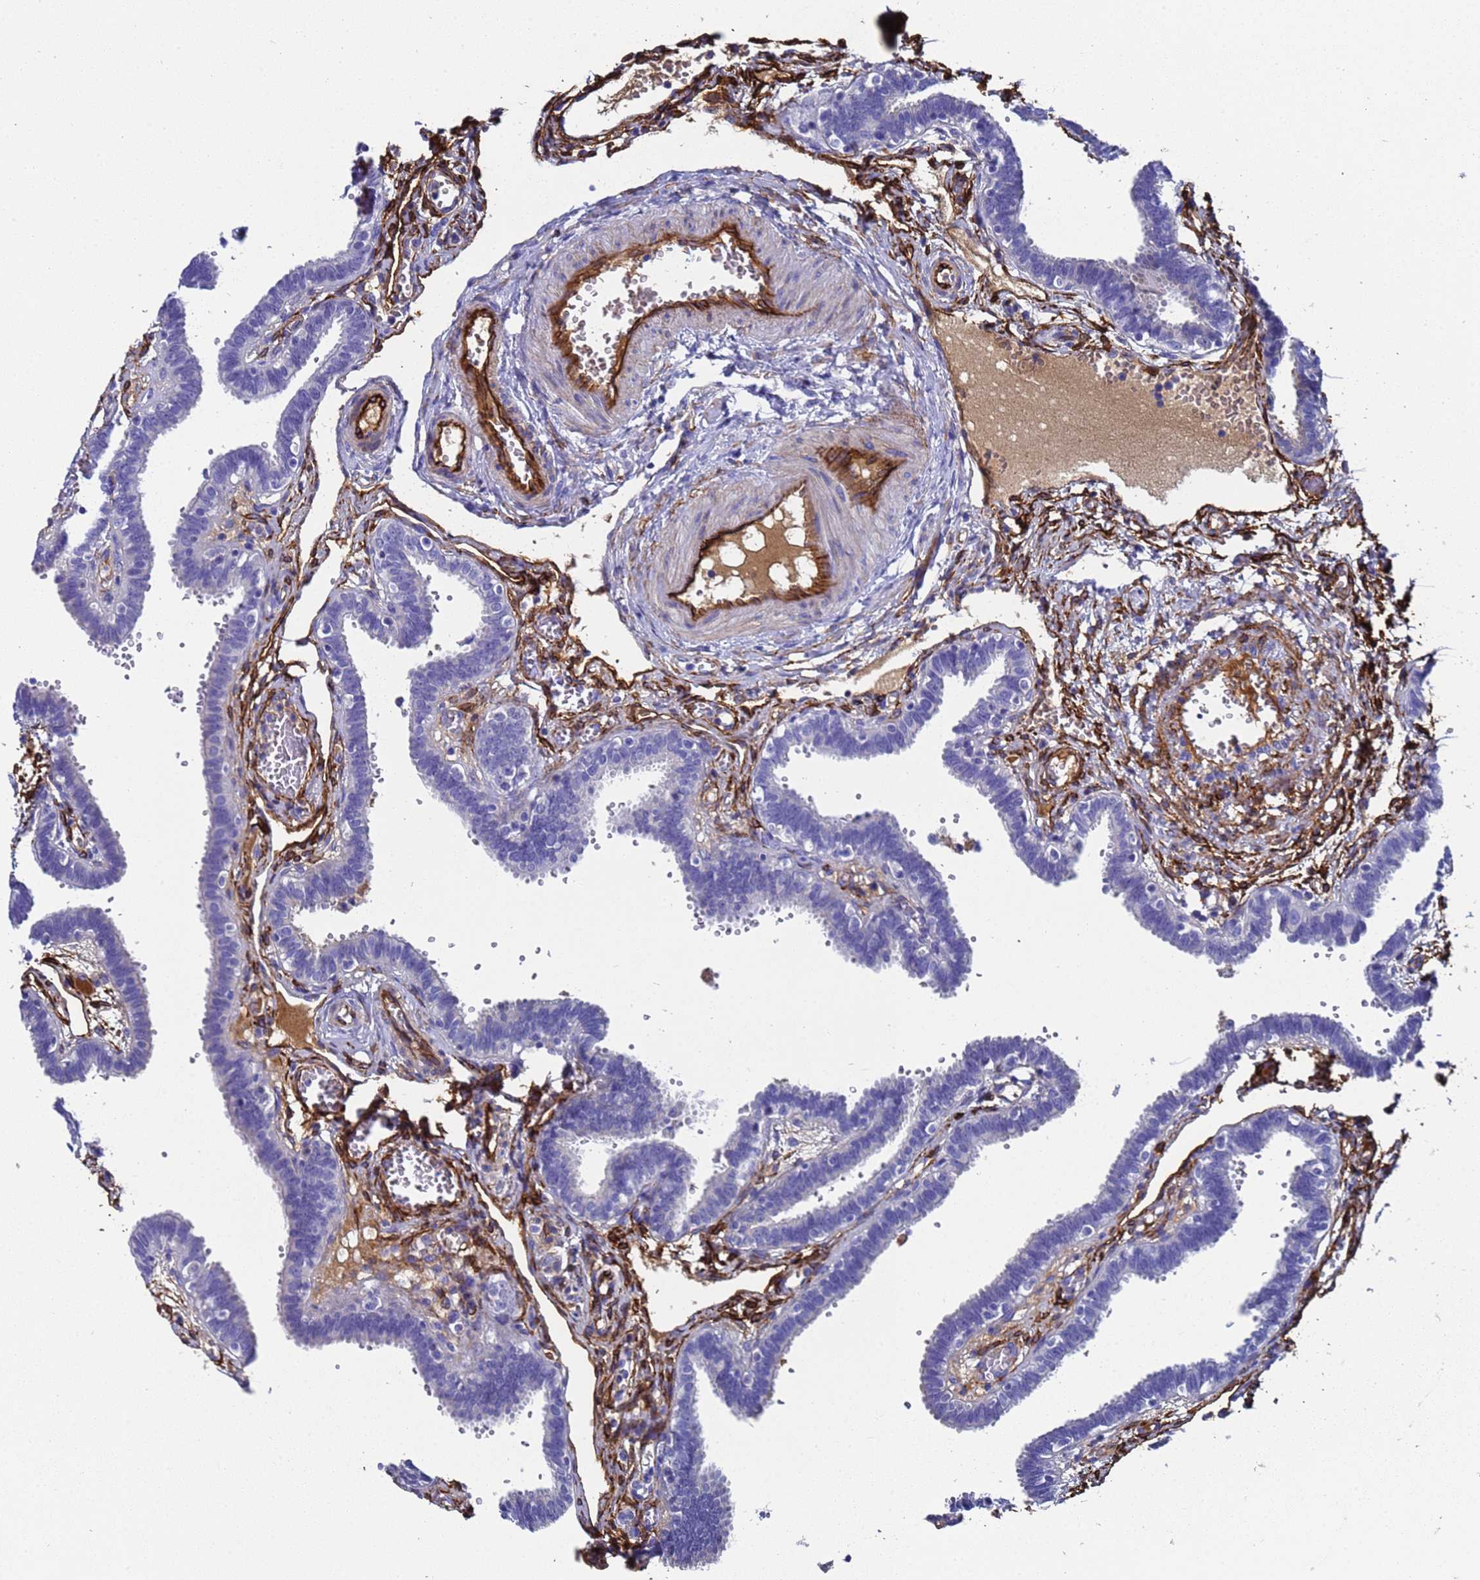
{"staining": {"intensity": "negative", "quantity": "none", "location": "none"}, "tissue": "fallopian tube", "cell_type": "Glandular cells", "image_type": "normal", "snomed": [{"axis": "morphology", "description": "Normal tissue, NOS"}, {"axis": "topography", "description": "Fallopian tube"}, {"axis": "topography", "description": "Placenta"}], "caption": "A high-resolution photomicrograph shows immunohistochemistry staining of normal fallopian tube, which demonstrates no significant staining in glandular cells.", "gene": "ADIPOQ", "patient": {"sex": "female", "age": 32}}